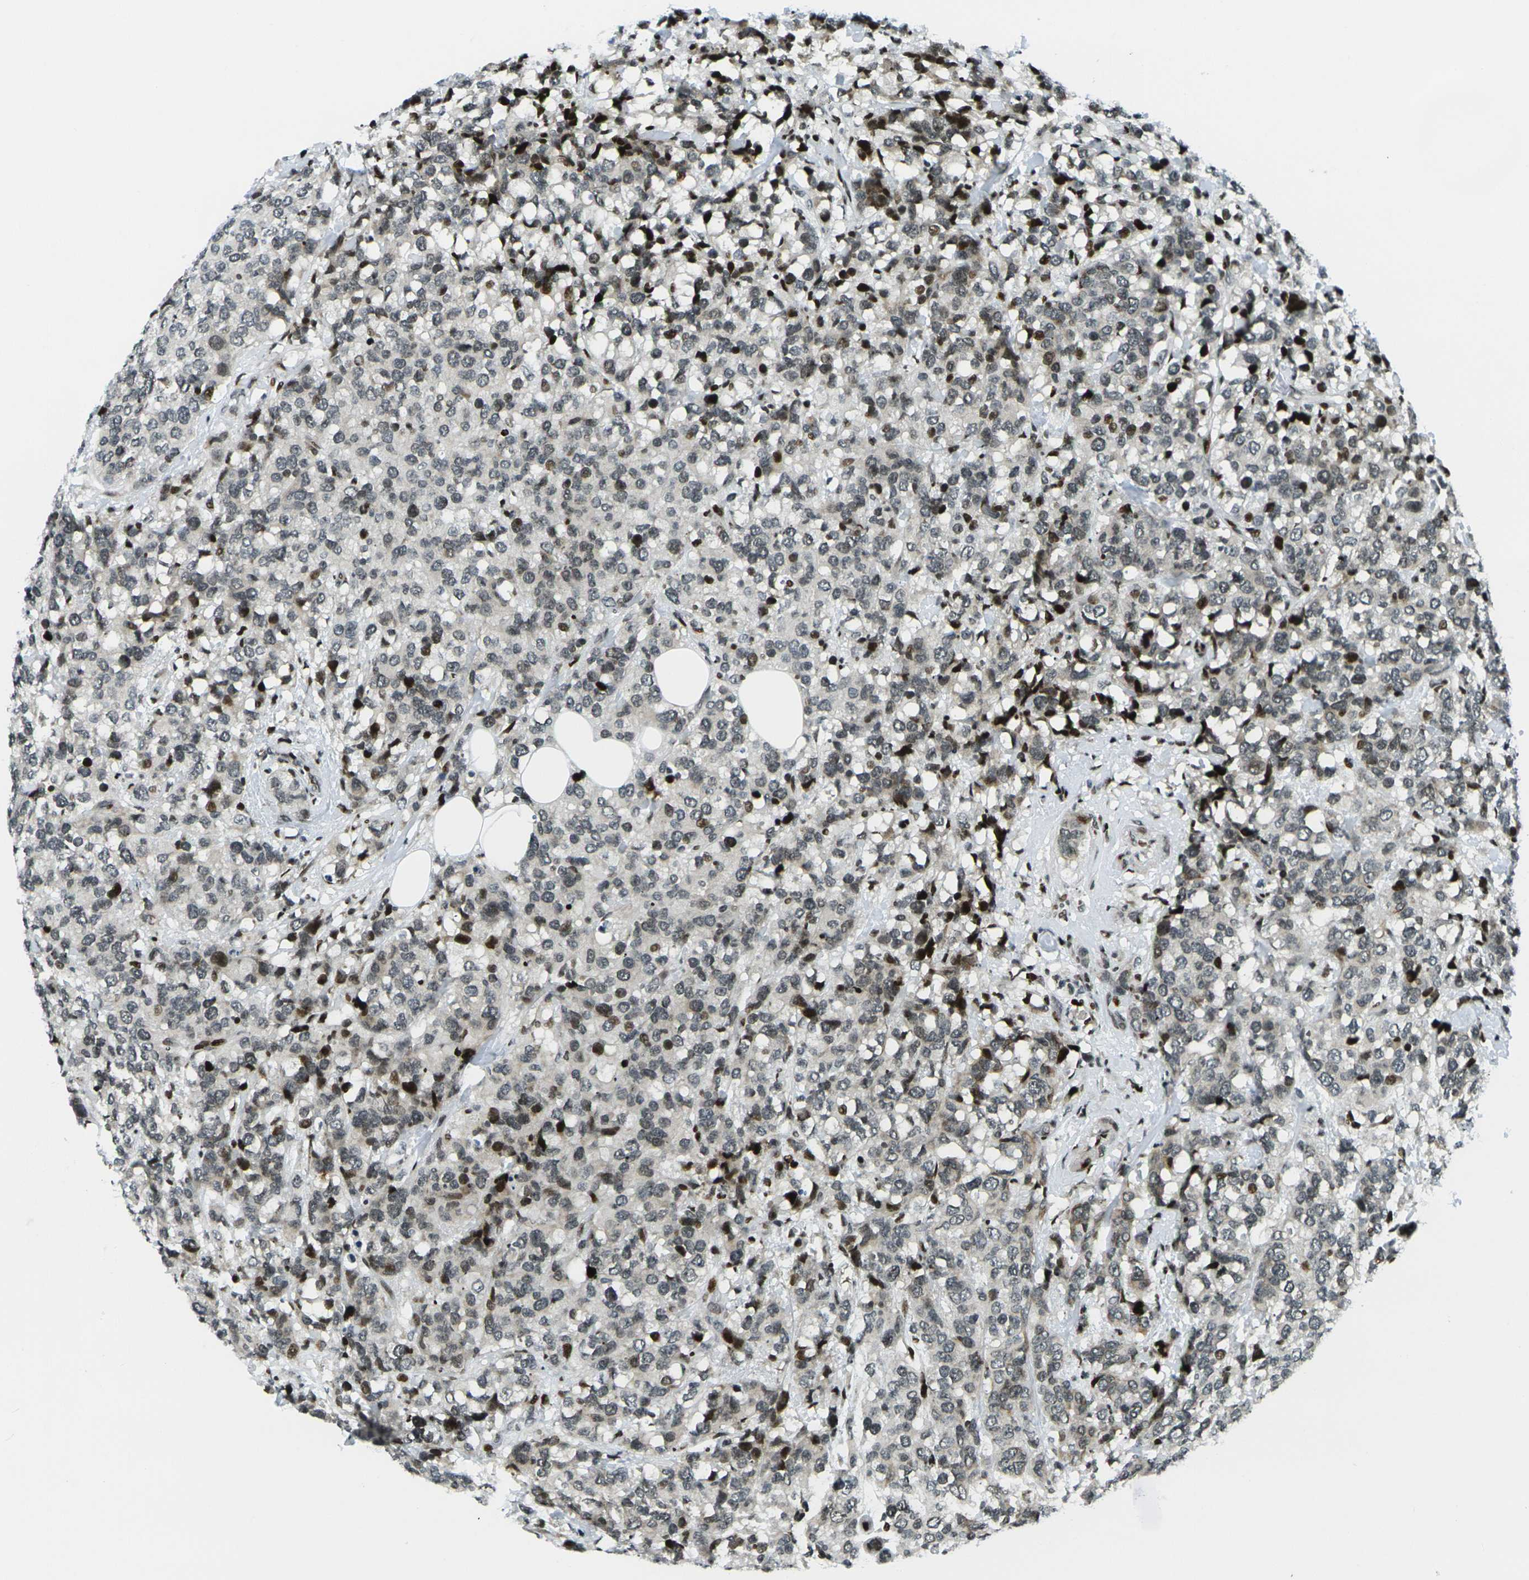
{"staining": {"intensity": "moderate", "quantity": ">75%", "location": "nuclear"}, "tissue": "breast cancer", "cell_type": "Tumor cells", "image_type": "cancer", "snomed": [{"axis": "morphology", "description": "Lobular carcinoma"}, {"axis": "topography", "description": "Breast"}], "caption": "Moderate nuclear protein expression is identified in approximately >75% of tumor cells in breast lobular carcinoma. (brown staining indicates protein expression, while blue staining denotes nuclei).", "gene": "H3-3A", "patient": {"sex": "female", "age": 59}}